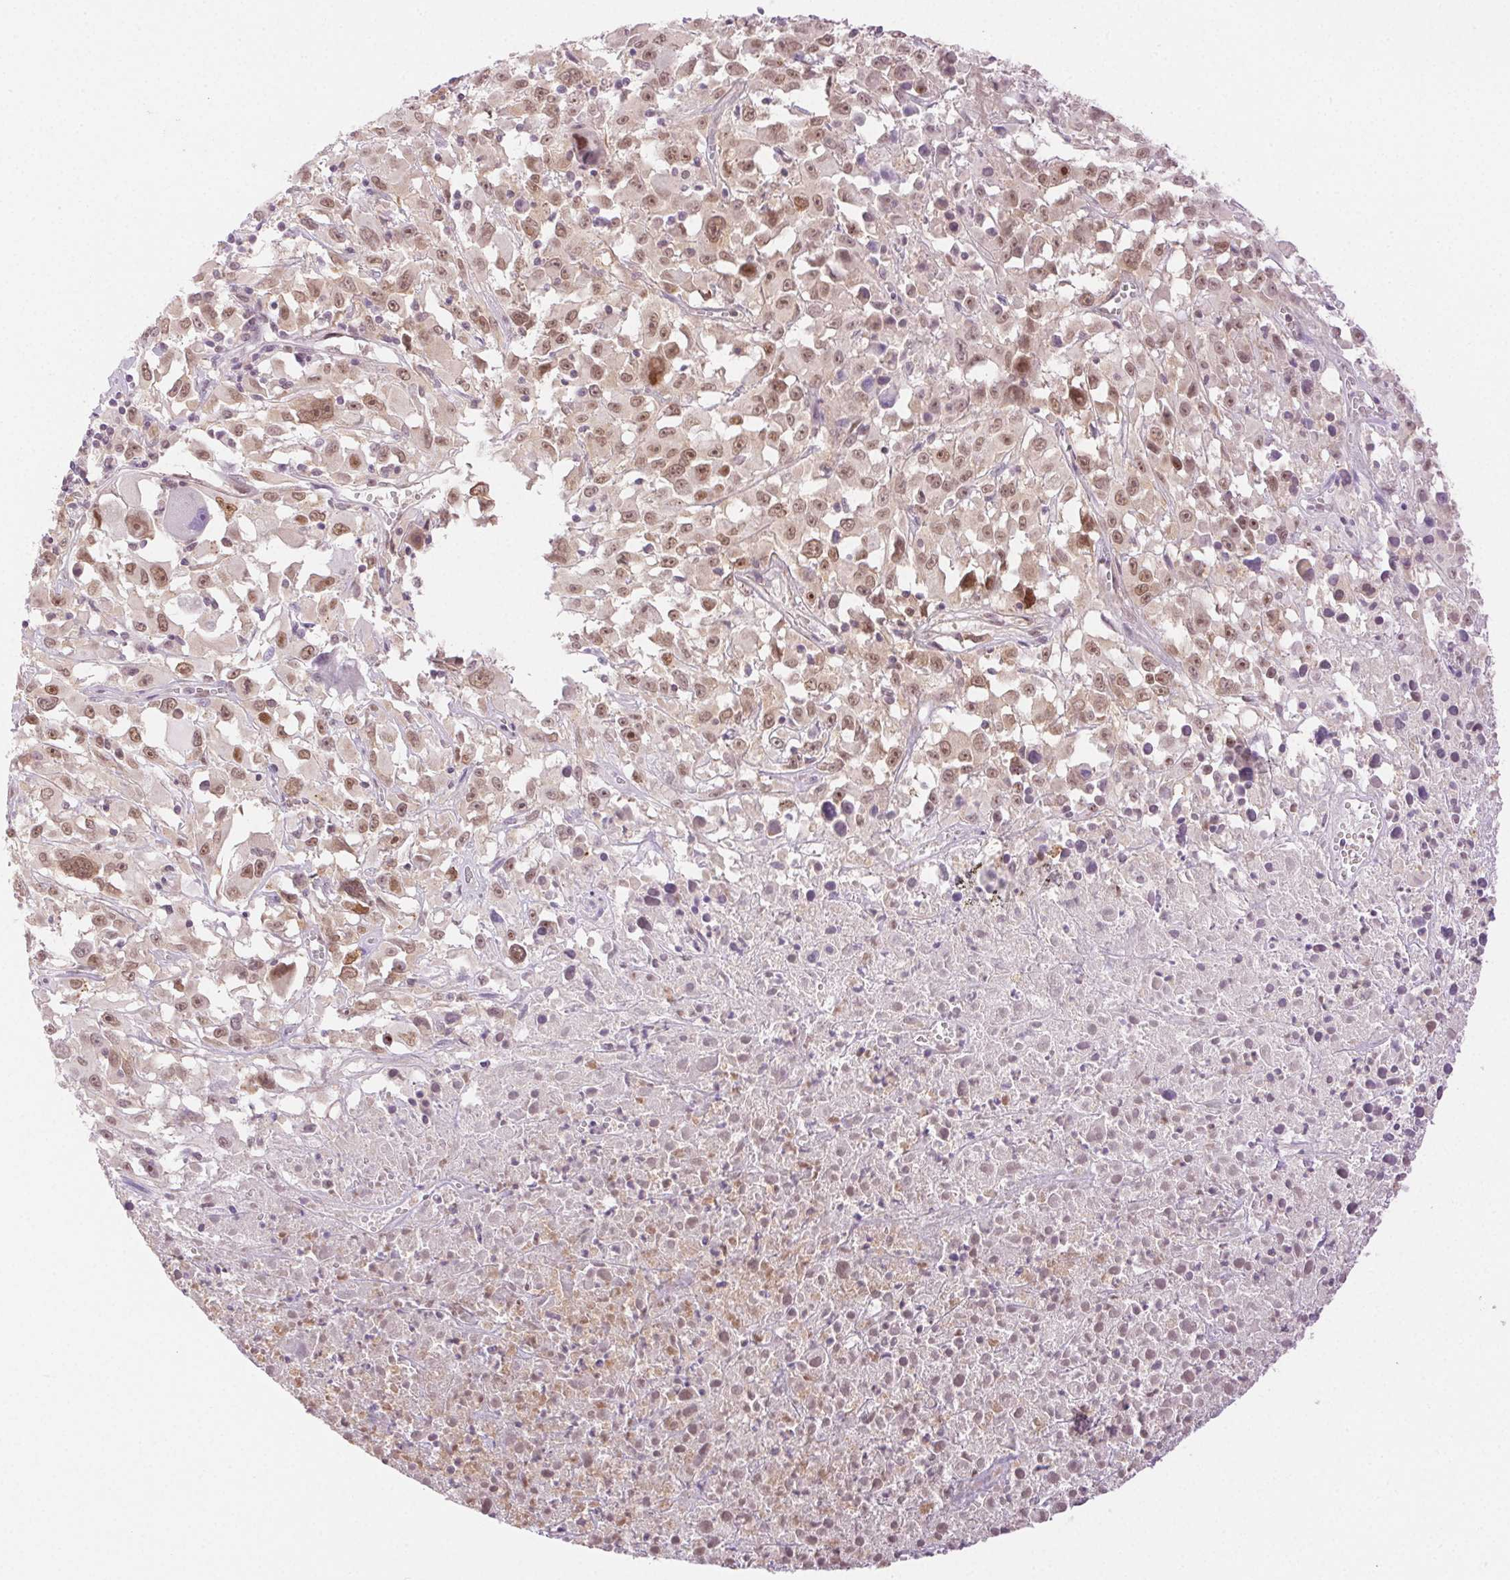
{"staining": {"intensity": "moderate", "quantity": ">75%", "location": "nuclear"}, "tissue": "melanoma", "cell_type": "Tumor cells", "image_type": "cancer", "snomed": [{"axis": "morphology", "description": "Malignant melanoma, Metastatic site"}, {"axis": "topography", "description": "Soft tissue"}], "caption": "Melanoma stained with a protein marker reveals moderate staining in tumor cells.", "gene": "H2AZ2", "patient": {"sex": "male", "age": 50}}